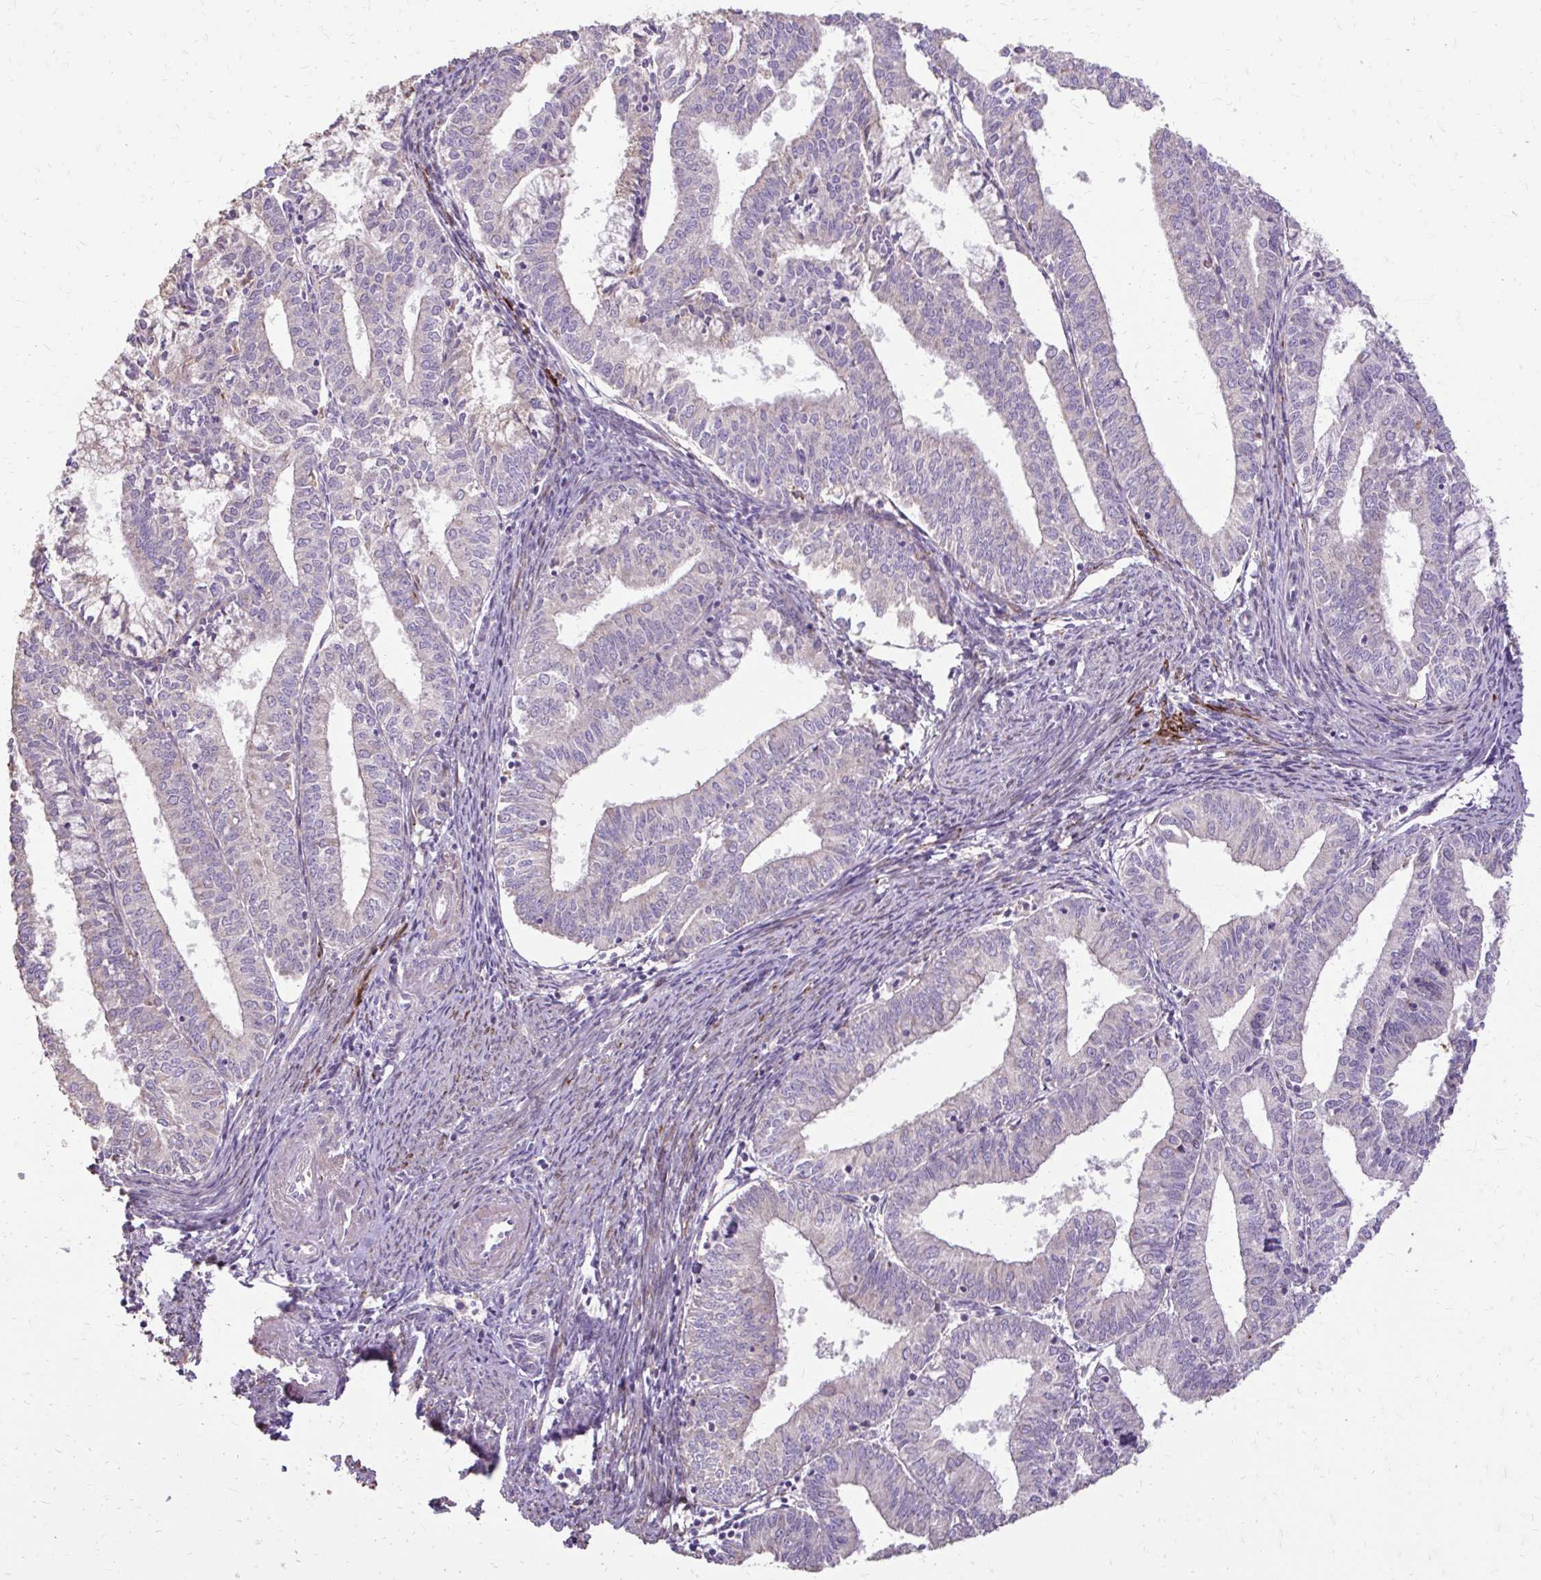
{"staining": {"intensity": "negative", "quantity": "none", "location": "none"}, "tissue": "endometrial cancer", "cell_type": "Tumor cells", "image_type": "cancer", "snomed": [{"axis": "morphology", "description": "Adenocarcinoma, NOS"}, {"axis": "topography", "description": "Endometrium"}], "caption": "IHC of human endometrial cancer (adenocarcinoma) shows no expression in tumor cells. (Brightfield microscopy of DAB (3,3'-diaminobenzidine) immunohistochemistry (IHC) at high magnification).", "gene": "MYORG", "patient": {"sex": "female", "age": 61}}